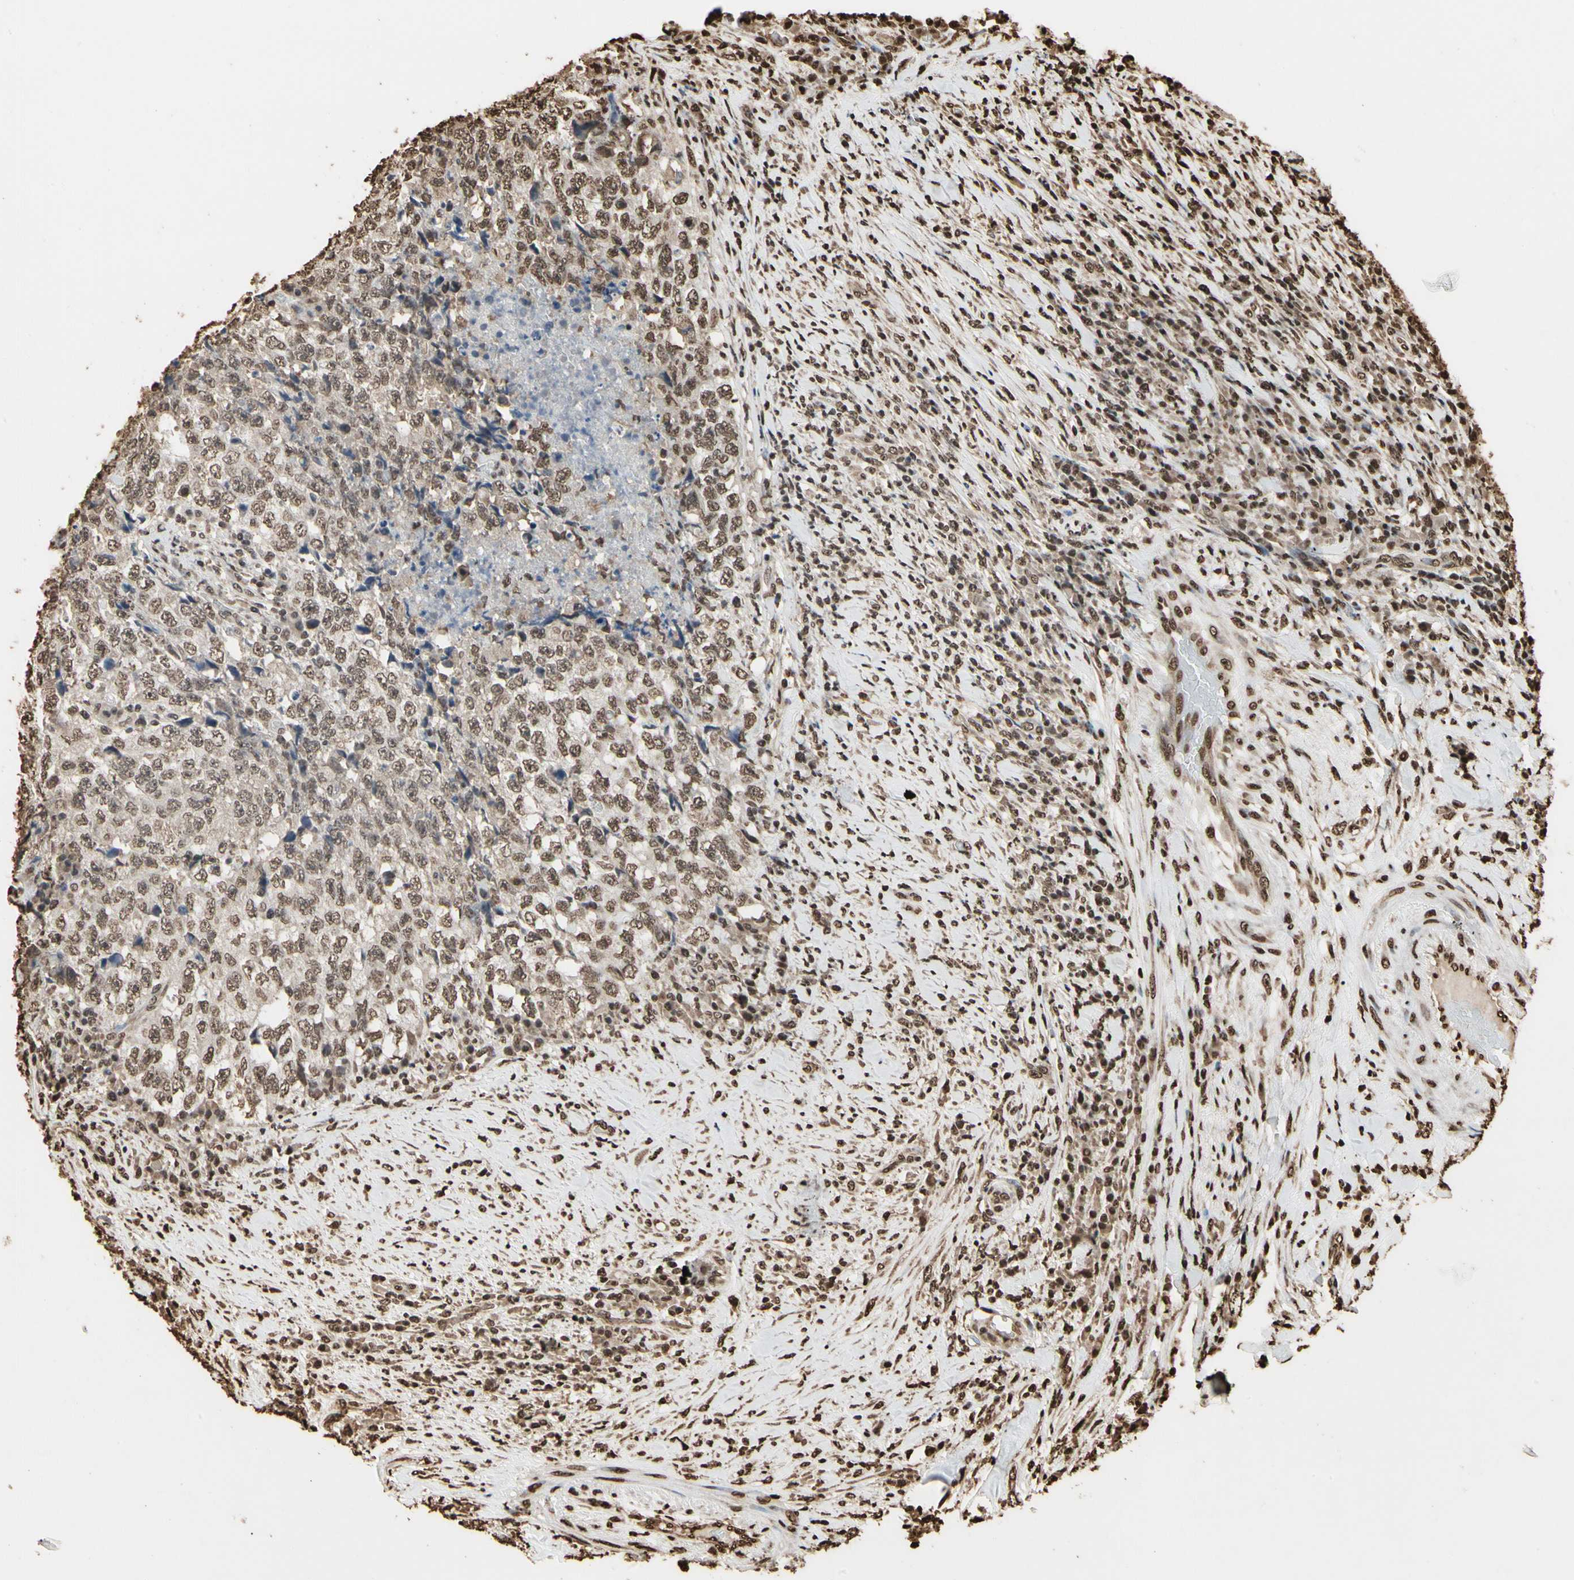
{"staining": {"intensity": "moderate", "quantity": ">75%", "location": "nuclear"}, "tissue": "testis cancer", "cell_type": "Tumor cells", "image_type": "cancer", "snomed": [{"axis": "morphology", "description": "Necrosis, NOS"}, {"axis": "morphology", "description": "Carcinoma, Embryonal, NOS"}, {"axis": "topography", "description": "Testis"}], "caption": "DAB immunohistochemical staining of embryonal carcinoma (testis) shows moderate nuclear protein staining in approximately >75% of tumor cells. Nuclei are stained in blue.", "gene": "HNRNPK", "patient": {"sex": "male", "age": 19}}